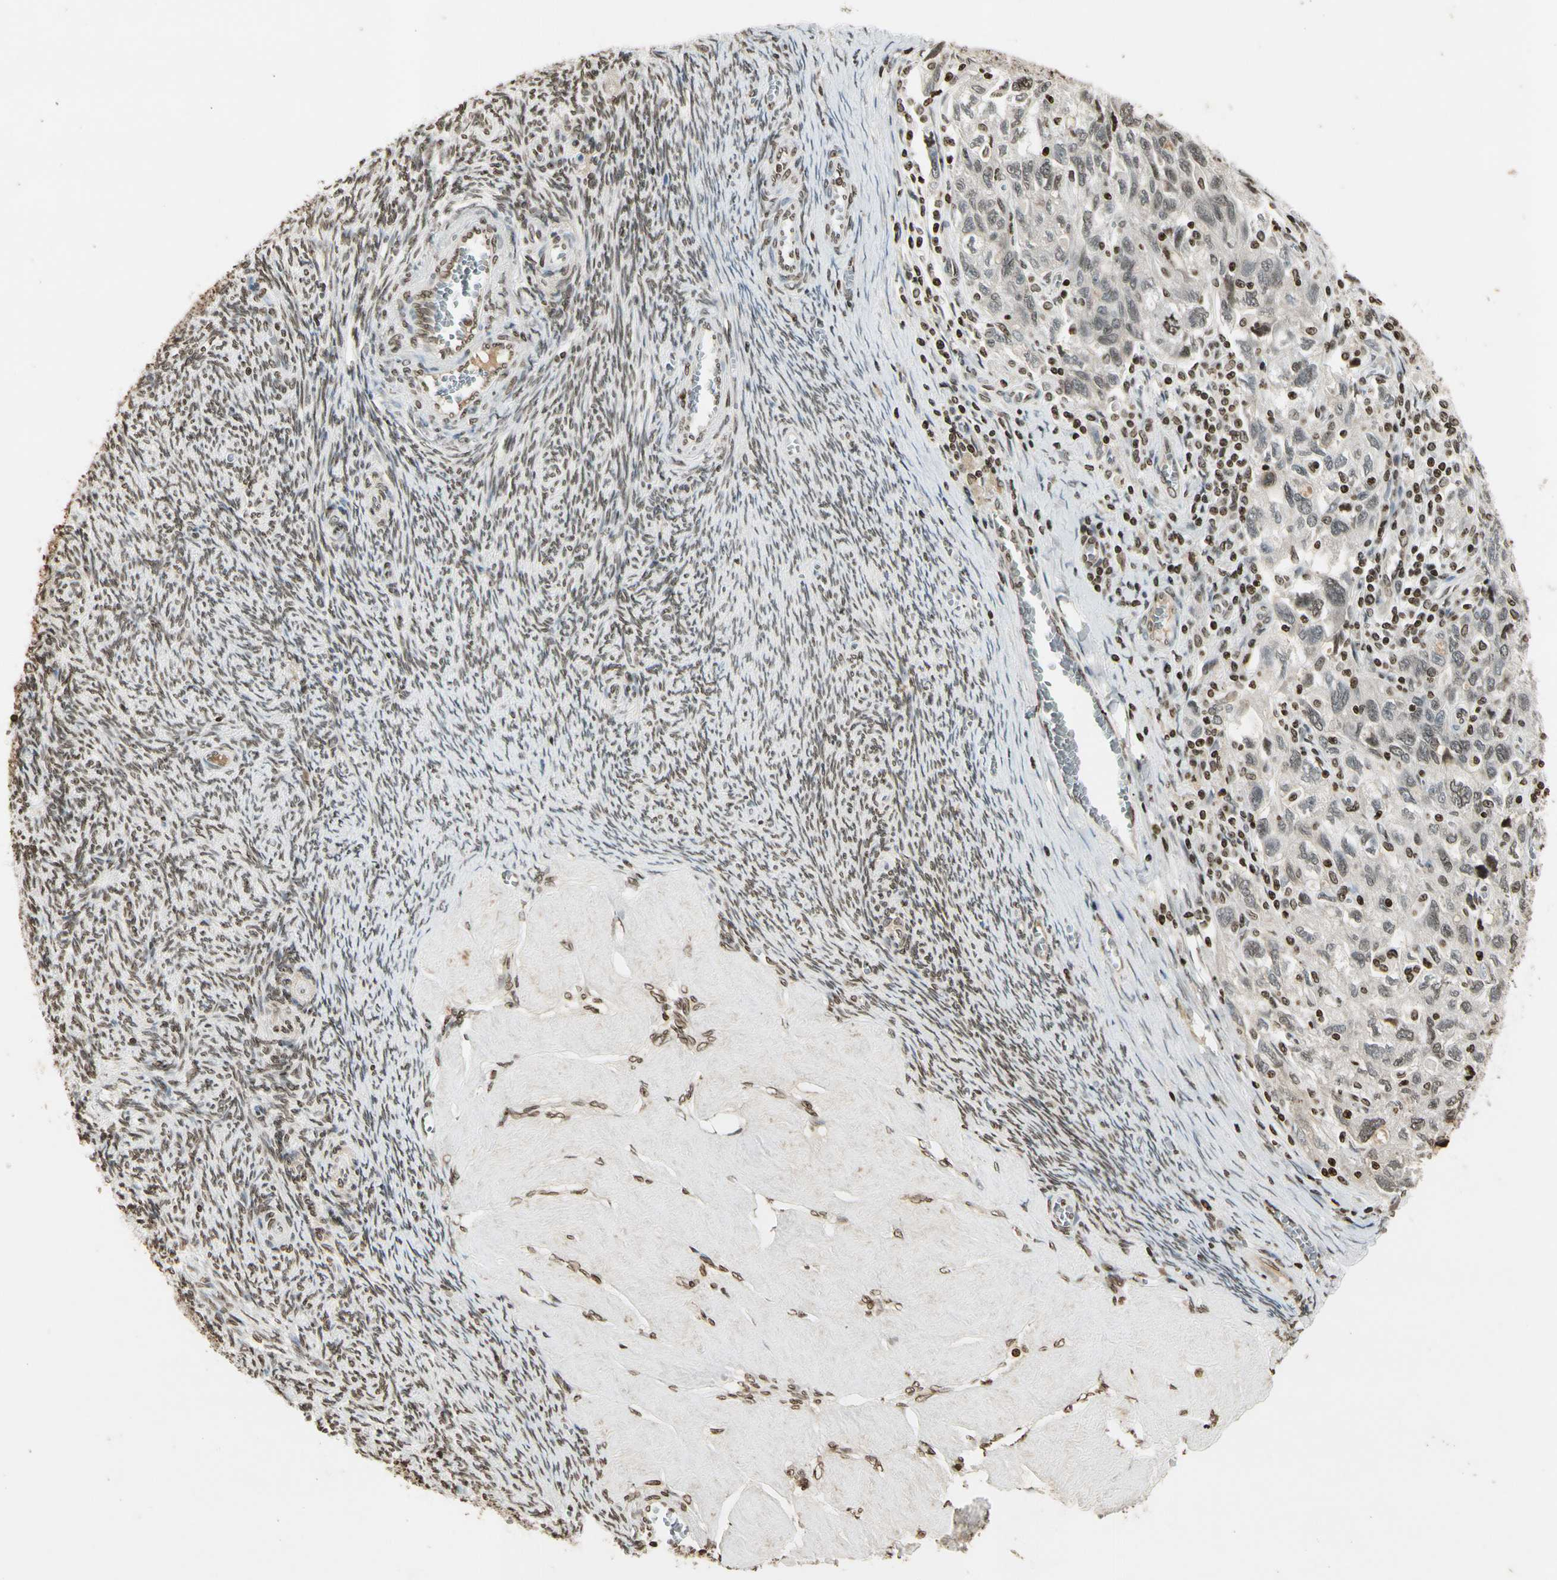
{"staining": {"intensity": "weak", "quantity": ">75%", "location": "nuclear"}, "tissue": "ovarian cancer", "cell_type": "Tumor cells", "image_type": "cancer", "snomed": [{"axis": "morphology", "description": "Carcinoma, NOS"}, {"axis": "morphology", "description": "Cystadenocarcinoma, serous, NOS"}, {"axis": "topography", "description": "Ovary"}], "caption": "Protein expression analysis of ovarian carcinoma shows weak nuclear expression in approximately >75% of tumor cells.", "gene": "RORA", "patient": {"sex": "female", "age": 69}}